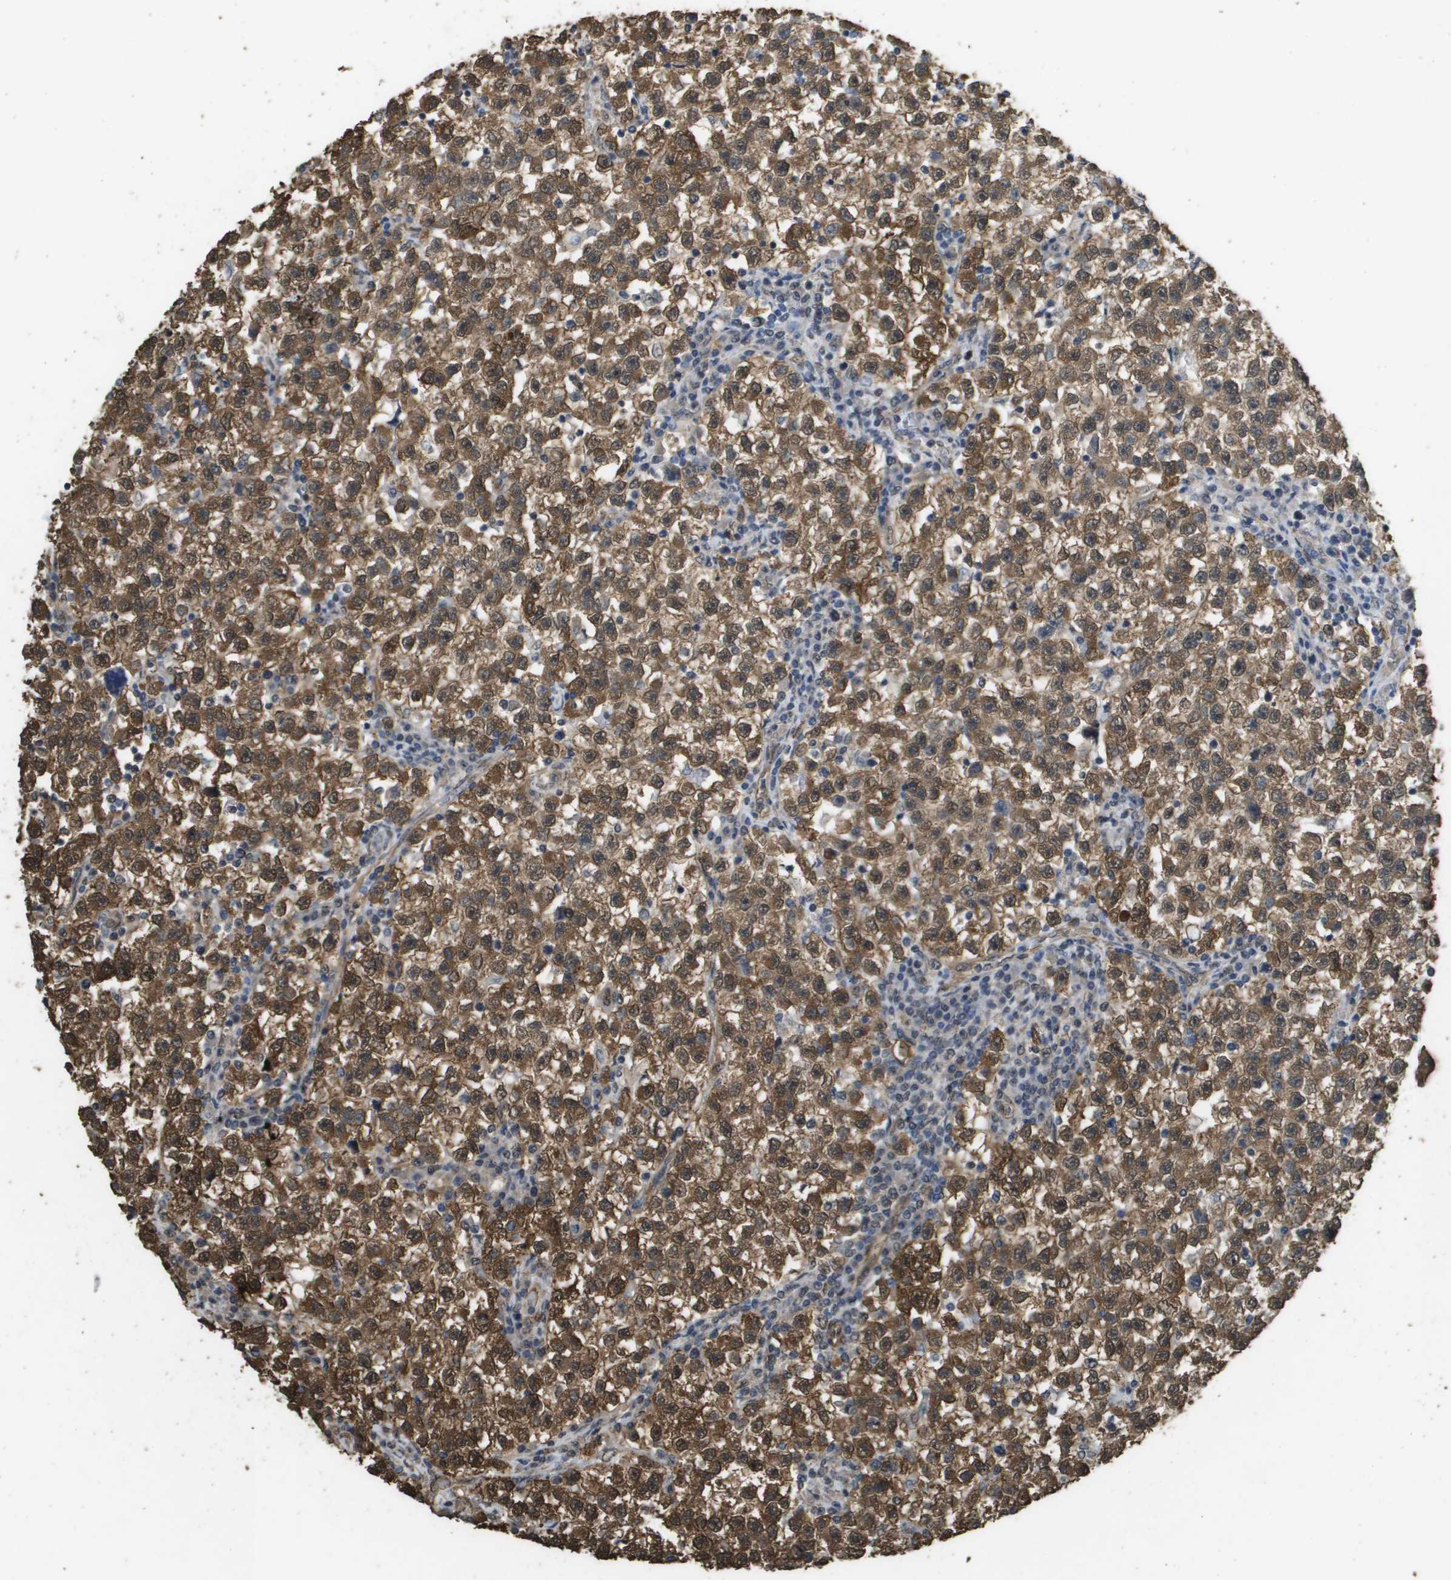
{"staining": {"intensity": "strong", "quantity": ">75%", "location": "cytoplasmic/membranous,nuclear"}, "tissue": "testis cancer", "cell_type": "Tumor cells", "image_type": "cancer", "snomed": [{"axis": "morphology", "description": "Seminoma, NOS"}, {"axis": "topography", "description": "Testis"}], "caption": "Testis cancer stained for a protein (brown) displays strong cytoplasmic/membranous and nuclear positive positivity in approximately >75% of tumor cells.", "gene": "AAMP", "patient": {"sex": "male", "age": 22}}